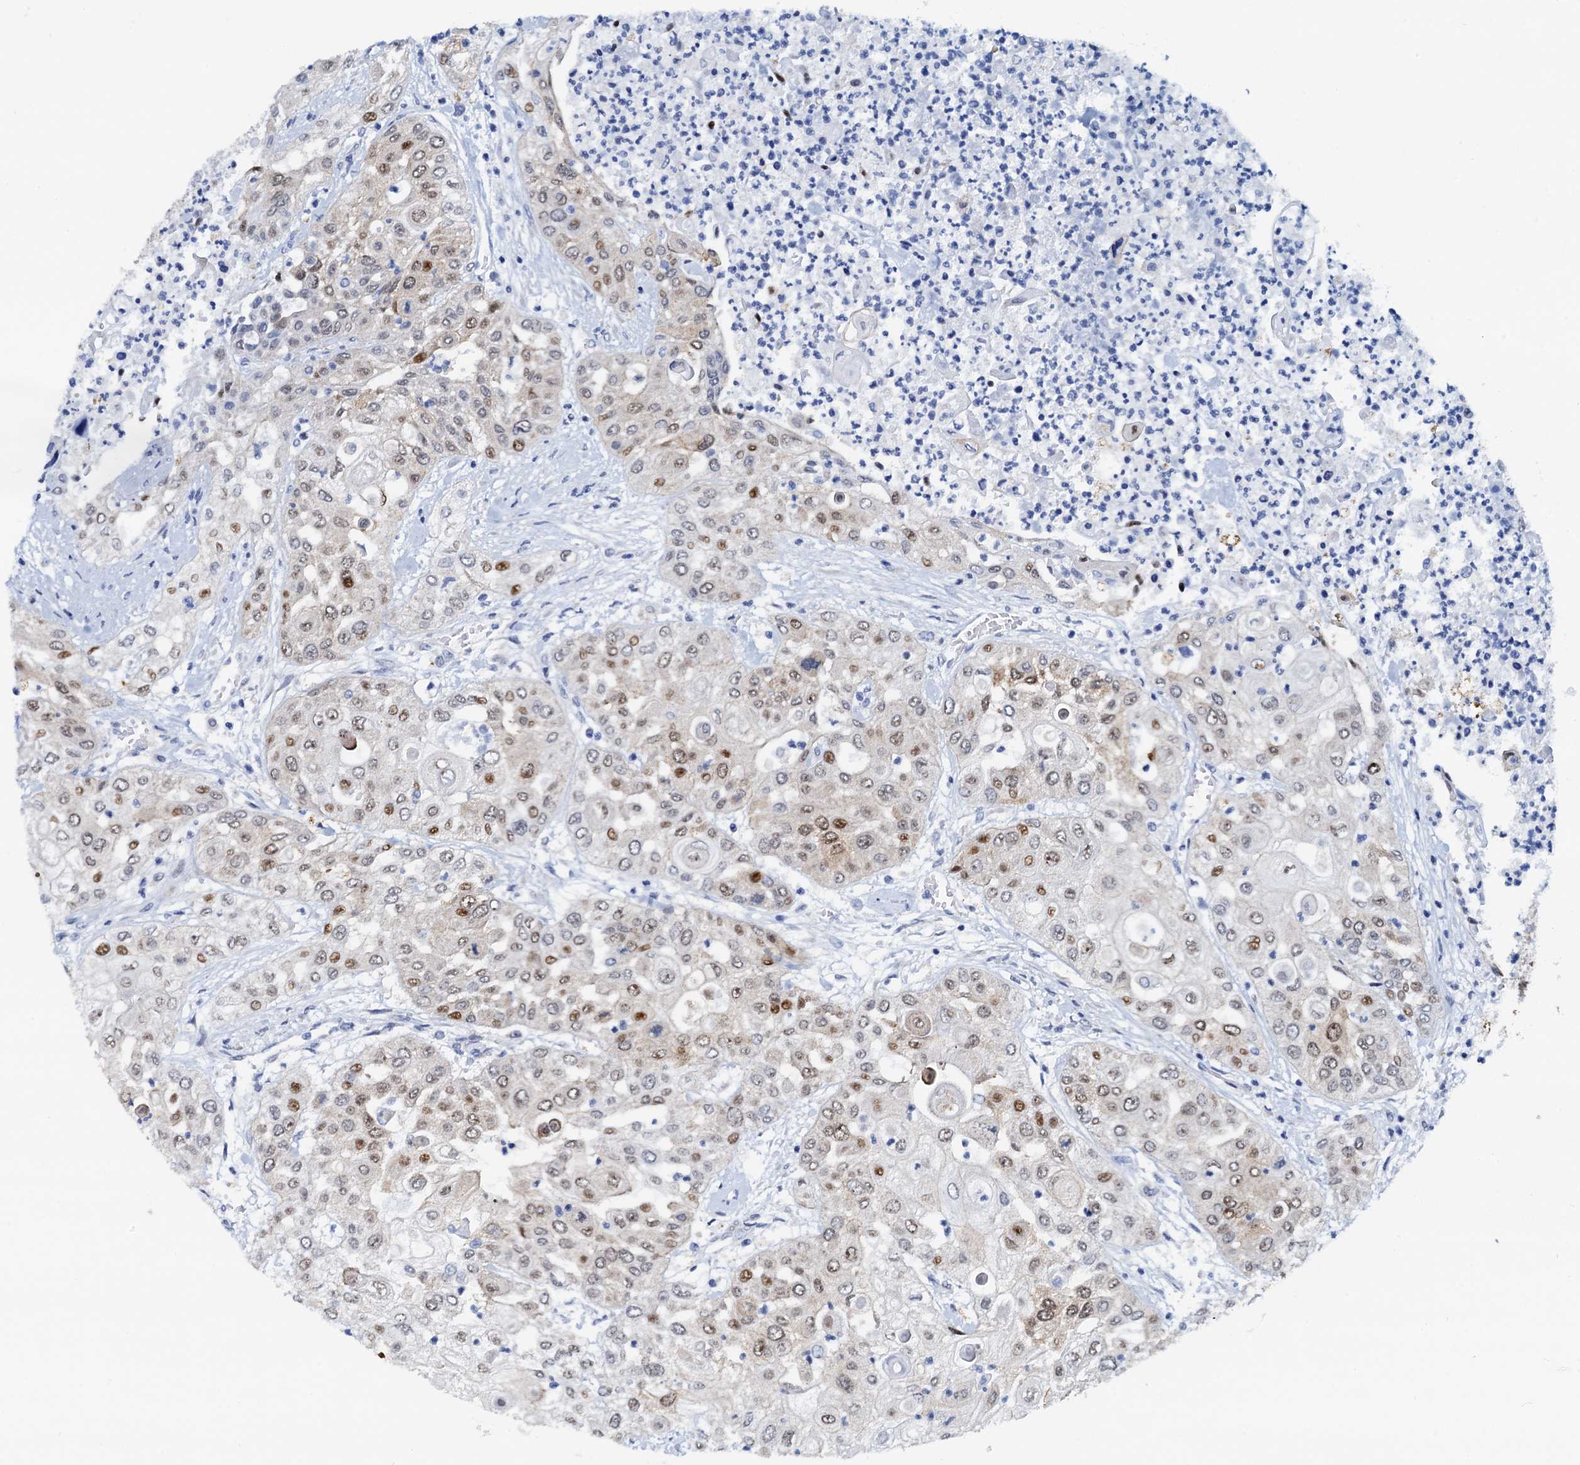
{"staining": {"intensity": "moderate", "quantity": "25%-75%", "location": "nuclear"}, "tissue": "urothelial cancer", "cell_type": "Tumor cells", "image_type": "cancer", "snomed": [{"axis": "morphology", "description": "Urothelial carcinoma, High grade"}, {"axis": "topography", "description": "Urinary bladder"}], "caption": "Human urothelial cancer stained for a protein (brown) reveals moderate nuclear positive positivity in about 25%-75% of tumor cells.", "gene": "PTGES3", "patient": {"sex": "female", "age": 79}}